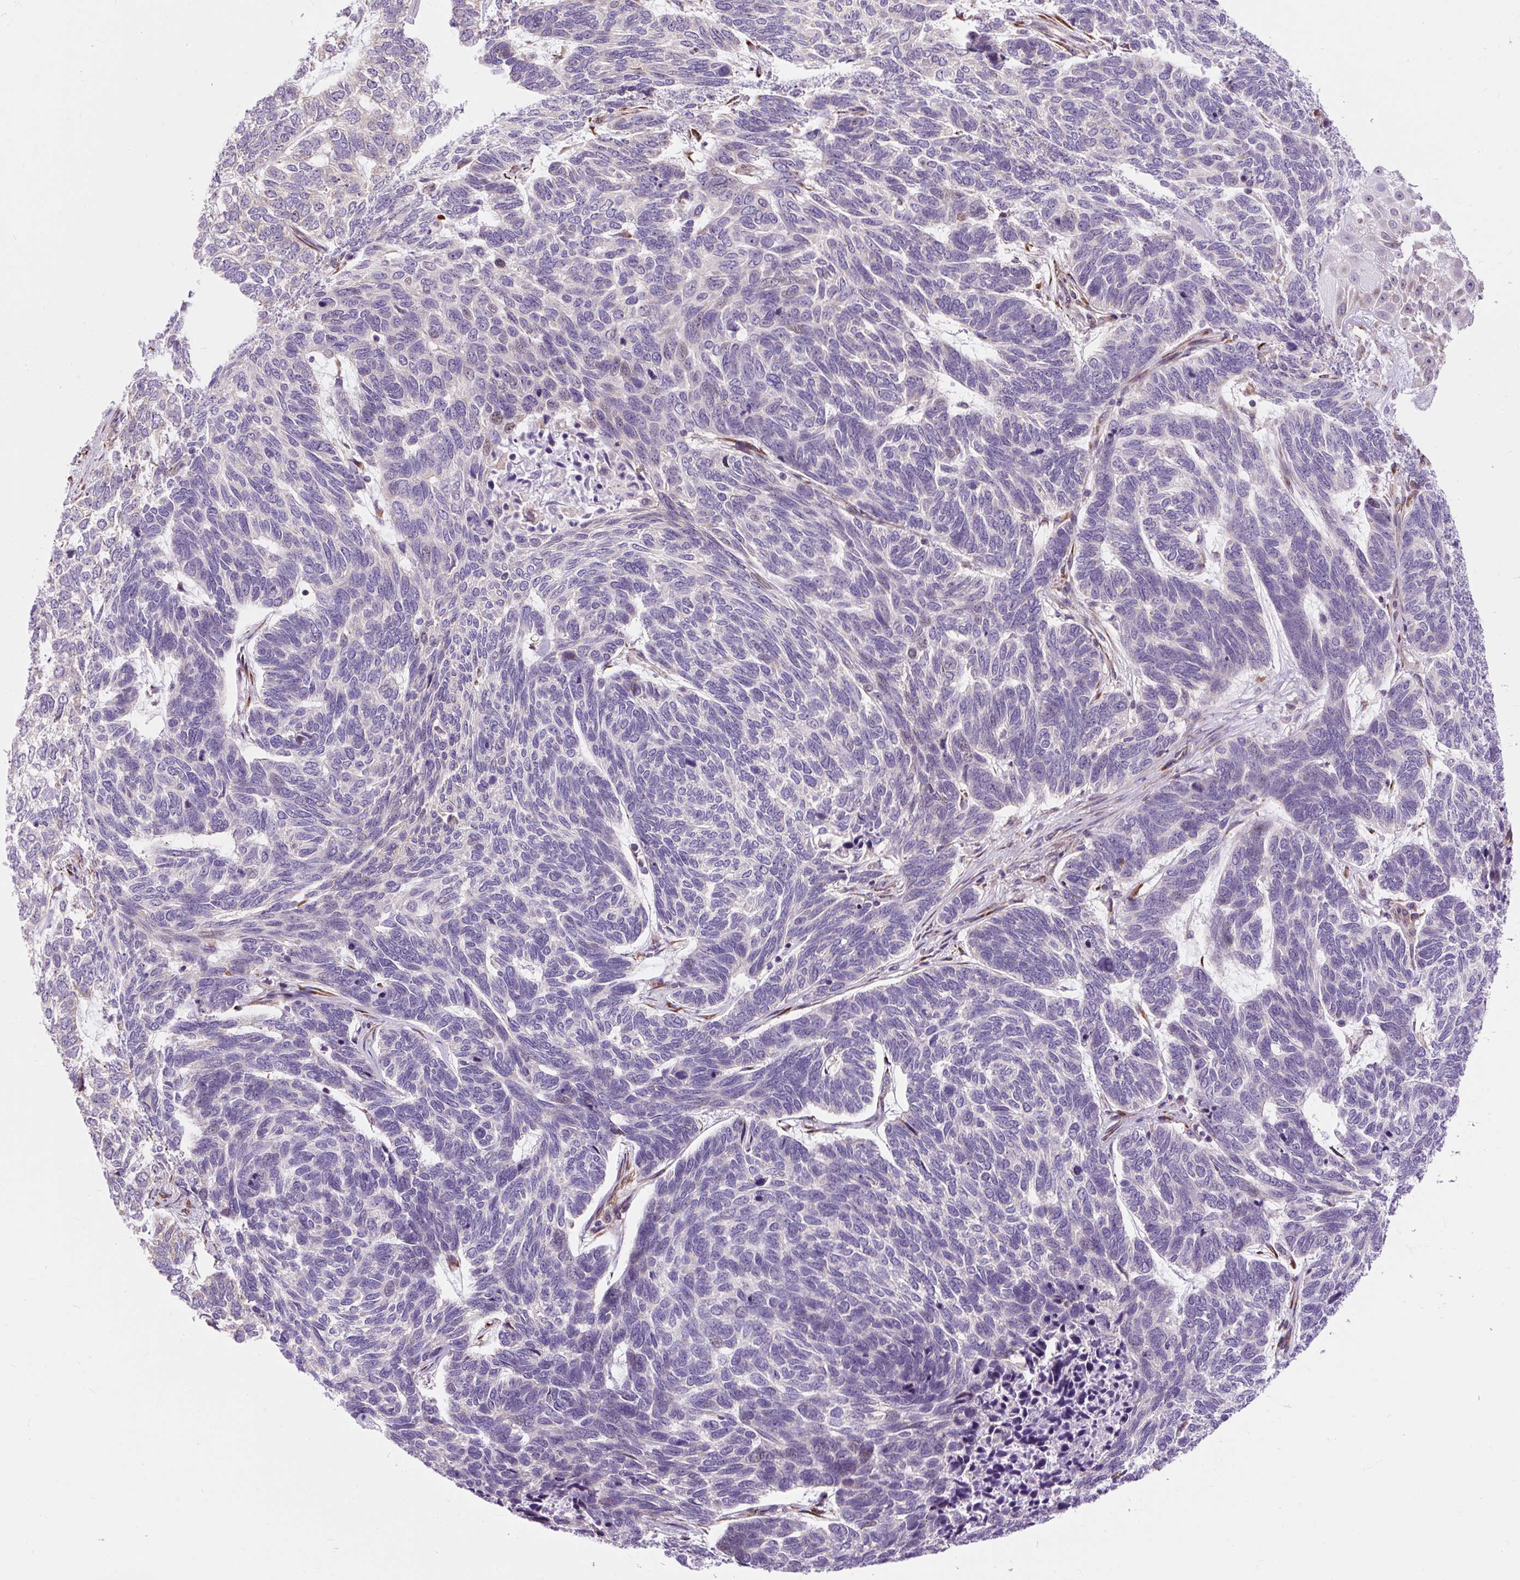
{"staining": {"intensity": "negative", "quantity": "none", "location": "none"}, "tissue": "skin cancer", "cell_type": "Tumor cells", "image_type": "cancer", "snomed": [{"axis": "morphology", "description": "Basal cell carcinoma"}, {"axis": "topography", "description": "Skin"}], "caption": "IHC photomicrograph of neoplastic tissue: human skin basal cell carcinoma stained with DAB shows no significant protein positivity in tumor cells.", "gene": "CISD3", "patient": {"sex": "female", "age": 65}}